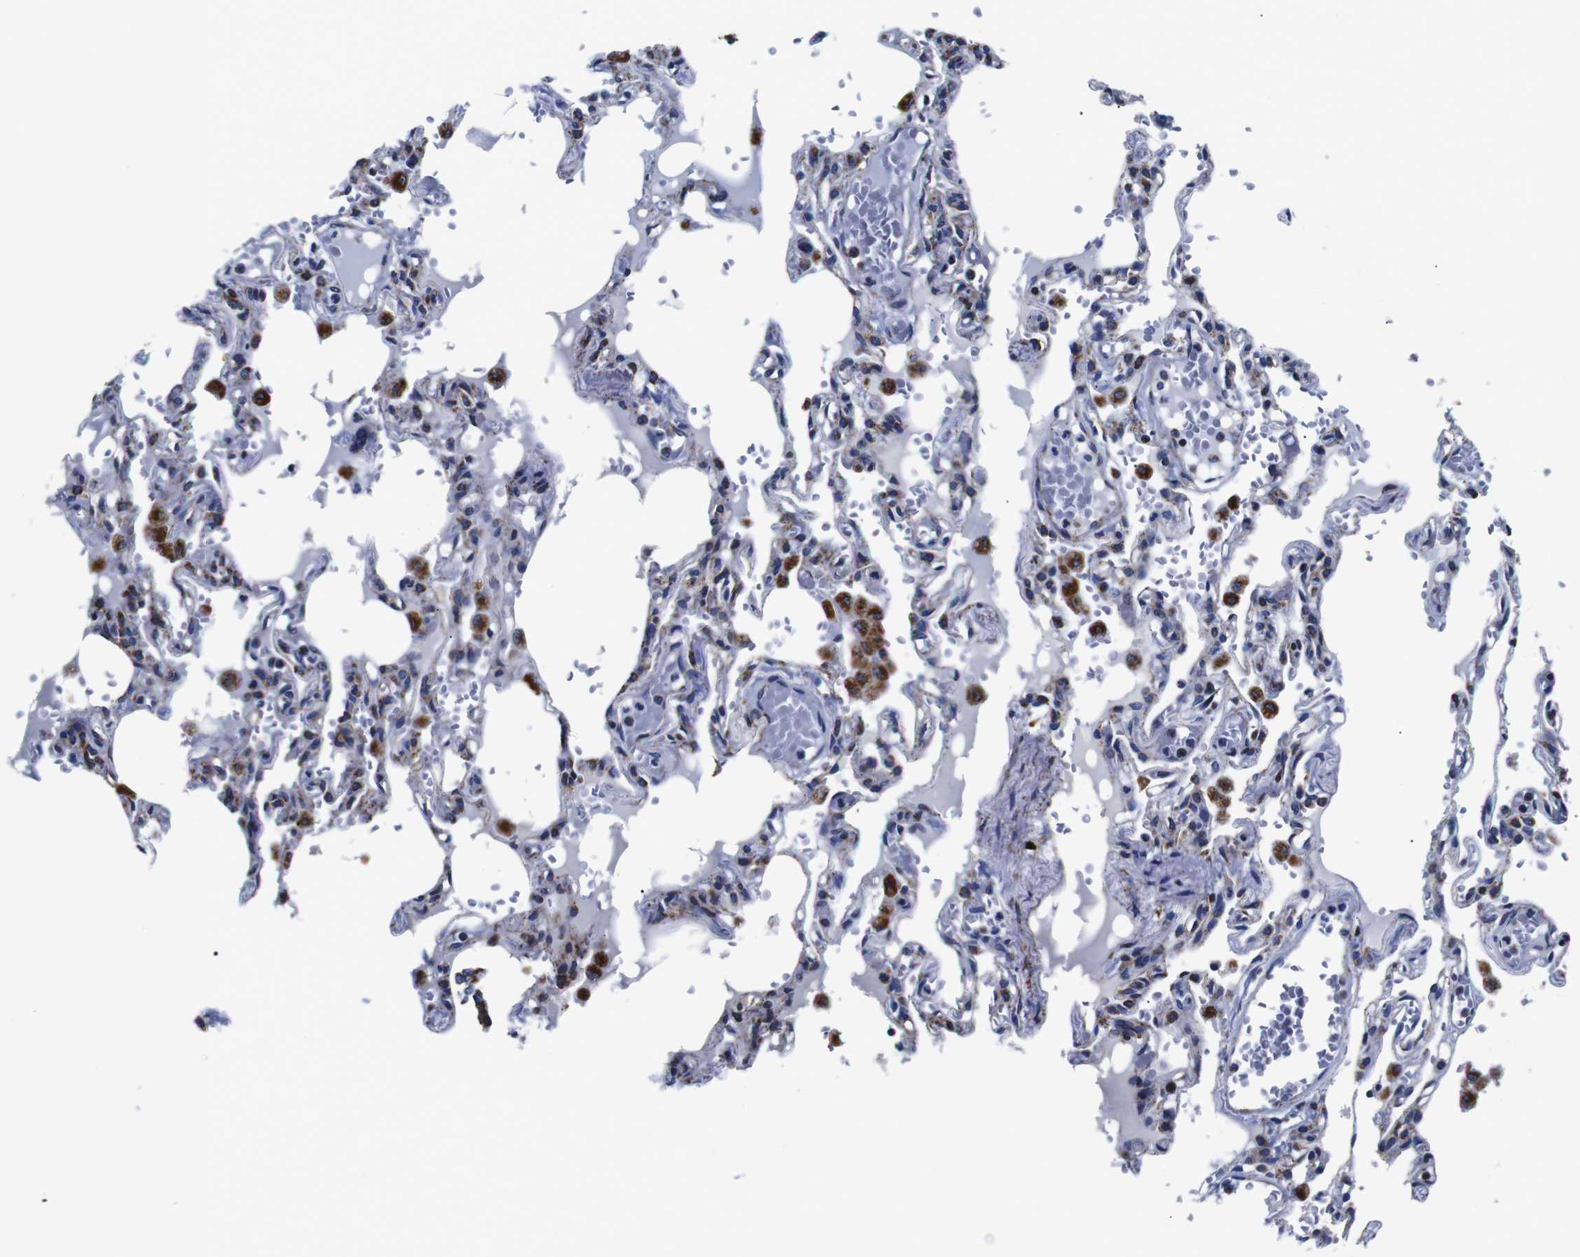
{"staining": {"intensity": "negative", "quantity": "none", "location": "none"}, "tissue": "lung", "cell_type": "Alveolar cells", "image_type": "normal", "snomed": [{"axis": "morphology", "description": "Normal tissue, NOS"}, {"axis": "topography", "description": "Lung"}], "caption": "Immunohistochemistry of normal human lung exhibits no staining in alveolar cells.", "gene": "FKBP9", "patient": {"sex": "male", "age": 21}}